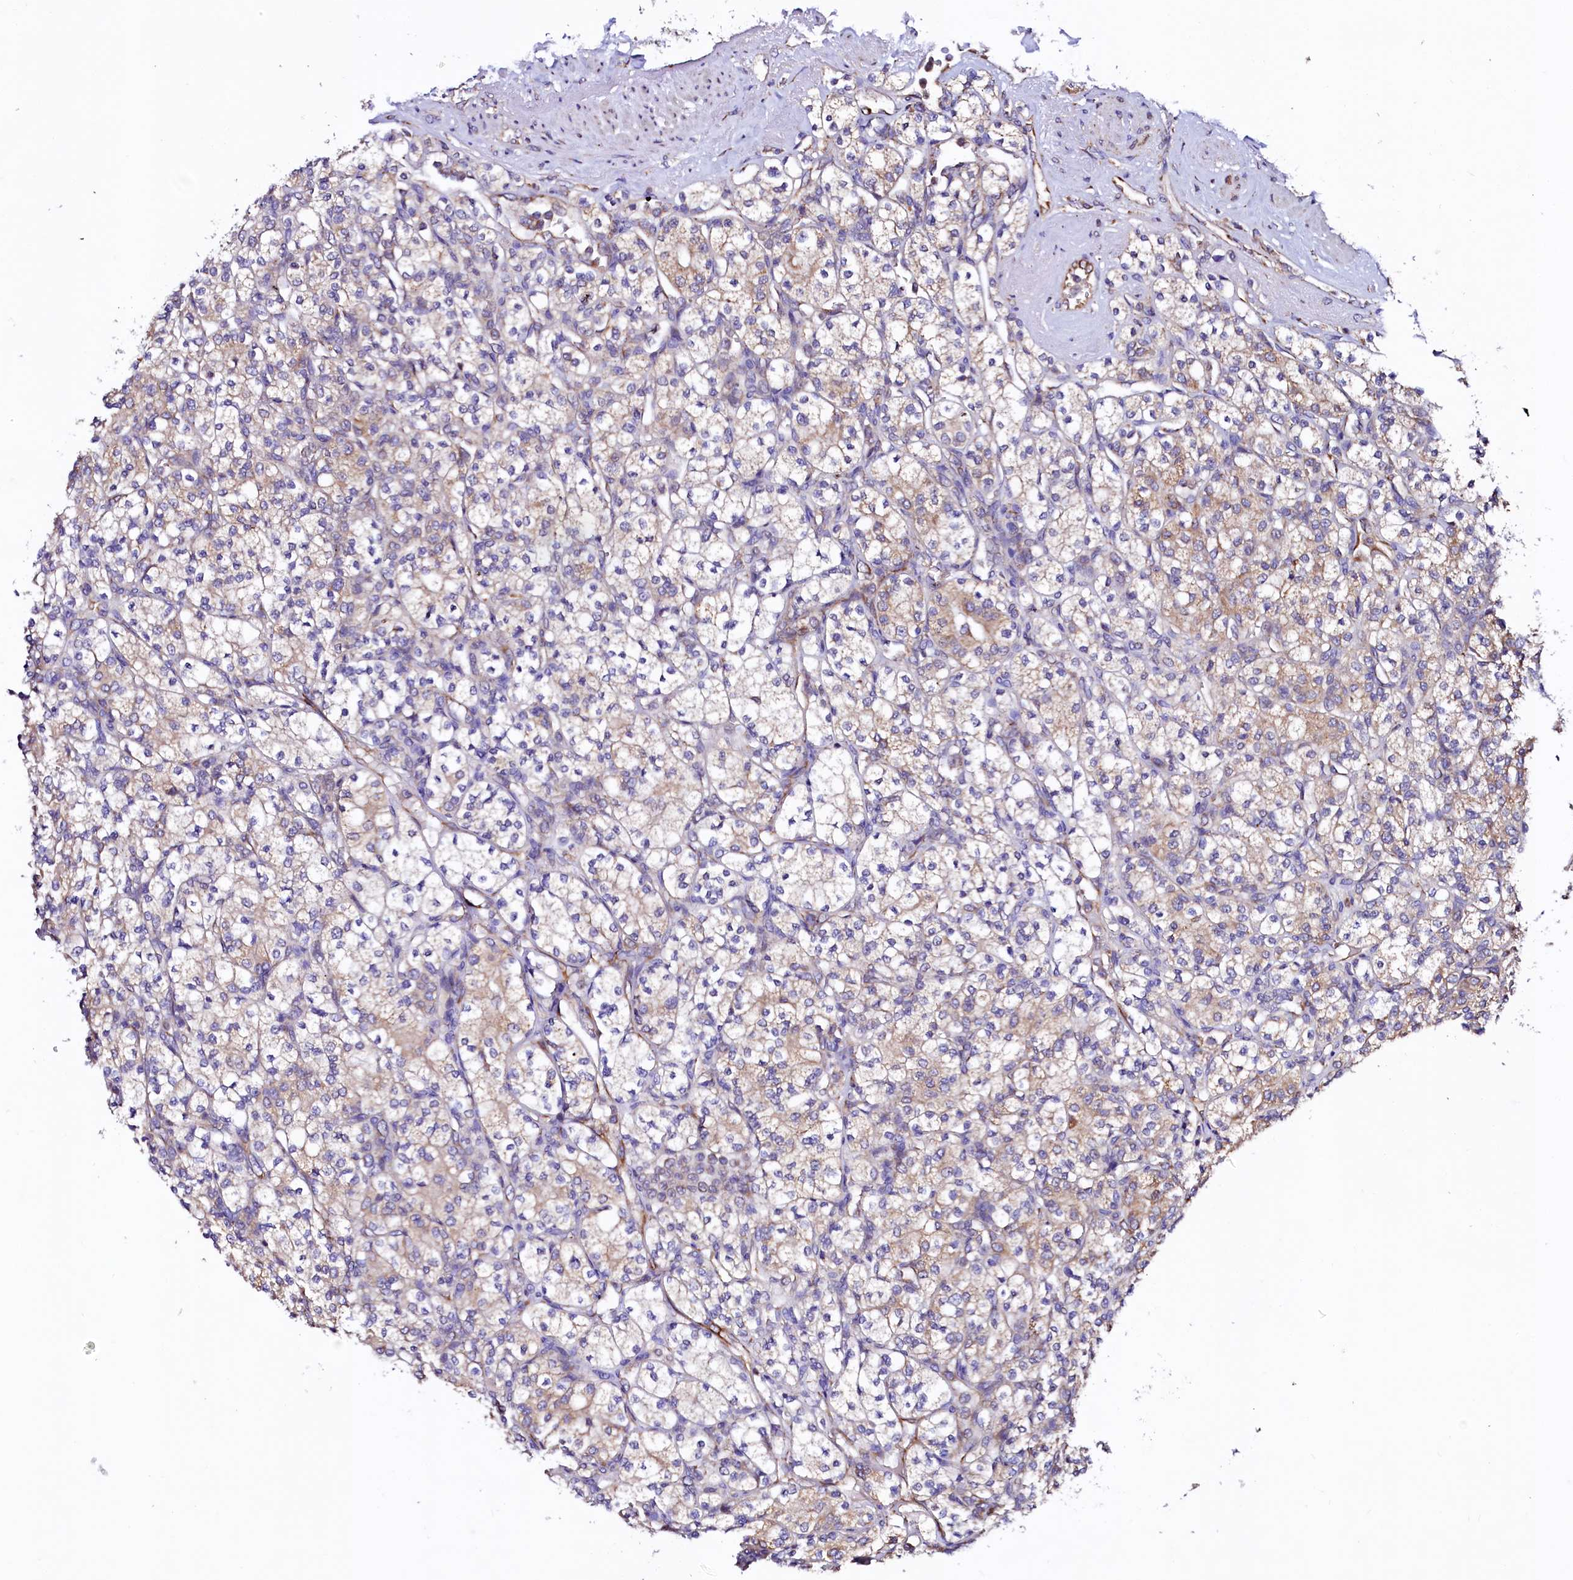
{"staining": {"intensity": "weak", "quantity": "25%-75%", "location": "cytoplasmic/membranous"}, "tissue": "renal cancer", "cell_type": "Tumor cells", "image_type": "cancer", "snomed": [{"axis": "morphology", "description": "Adenocarcinoma, NOS"}, {"axis": "topography", "description": "Kidney"}], "caption": "Human renal cancer (adenocarcinoma) stained for a protein (brown) exhibits weak cytoplasmic/membranous positive expression in approximately 25%-75% of tumor cells.", "gene": "UBE3C", "patient": {"sex": "male", "age": 77}}